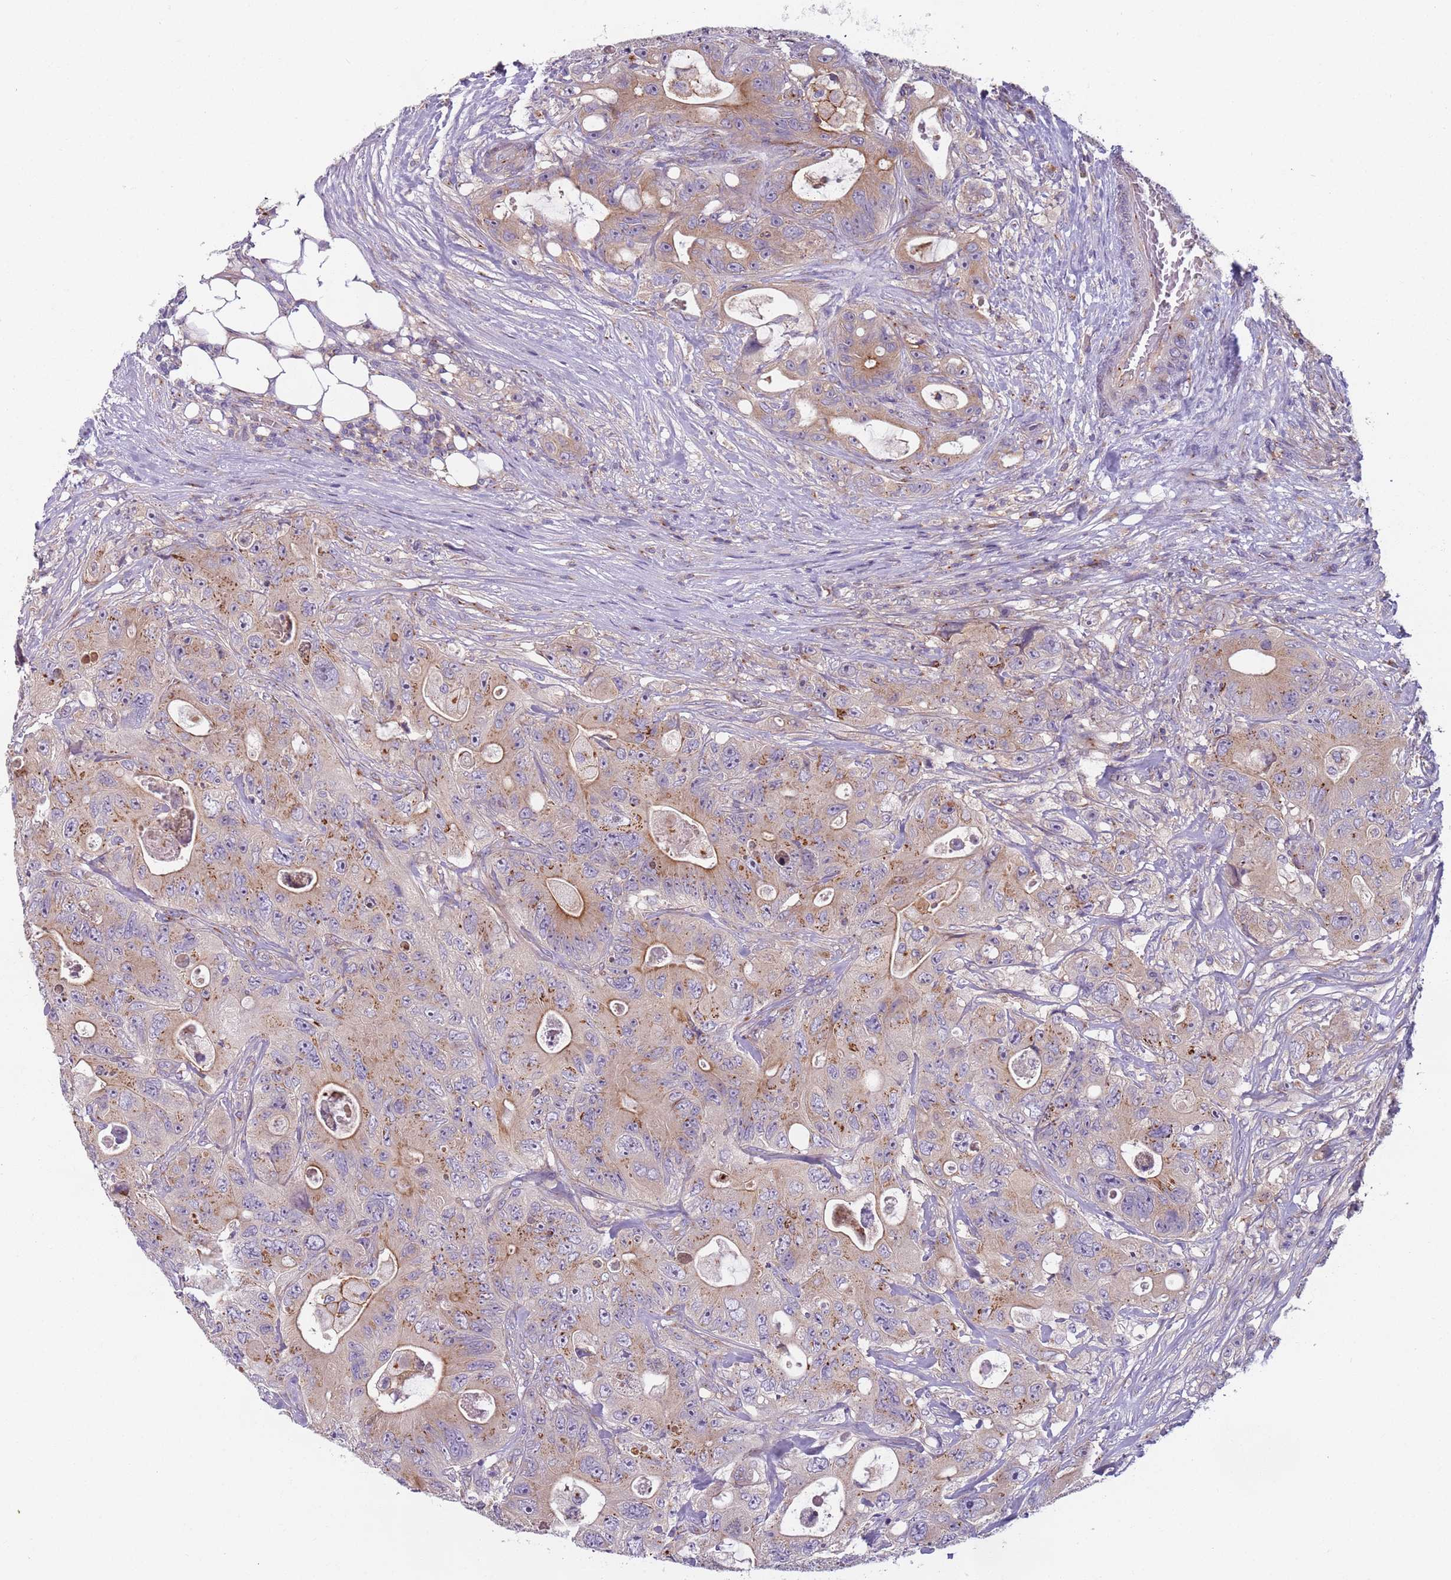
{"staining": {"intensity": "moderate", "quantity": "<25%", "location": "cytoplasmic/membranous"}, "tissue": "colorectal cancer", "cell_type": "Tumor cells", "image_type": "cancer", "snomed": [{"axis": "morphology", "description": "Adenocarcinoma, NOS"}, {"axis": "topography", "description": "Colon"}], "caption": "A micrograph of human colorectal cancer (adenocarcinoma) stained for a protein shows moderate cytoplasmic/membranous brown staining in tumor cells. The staining is performed using DAB (3,3'-diaminobenzidine) brown chromogen to label protein expression. The nuclei are counter-stained blue using hematoxylin.", "gene": "AKTIP", "patient": {"sex": "female", "age": 46}}